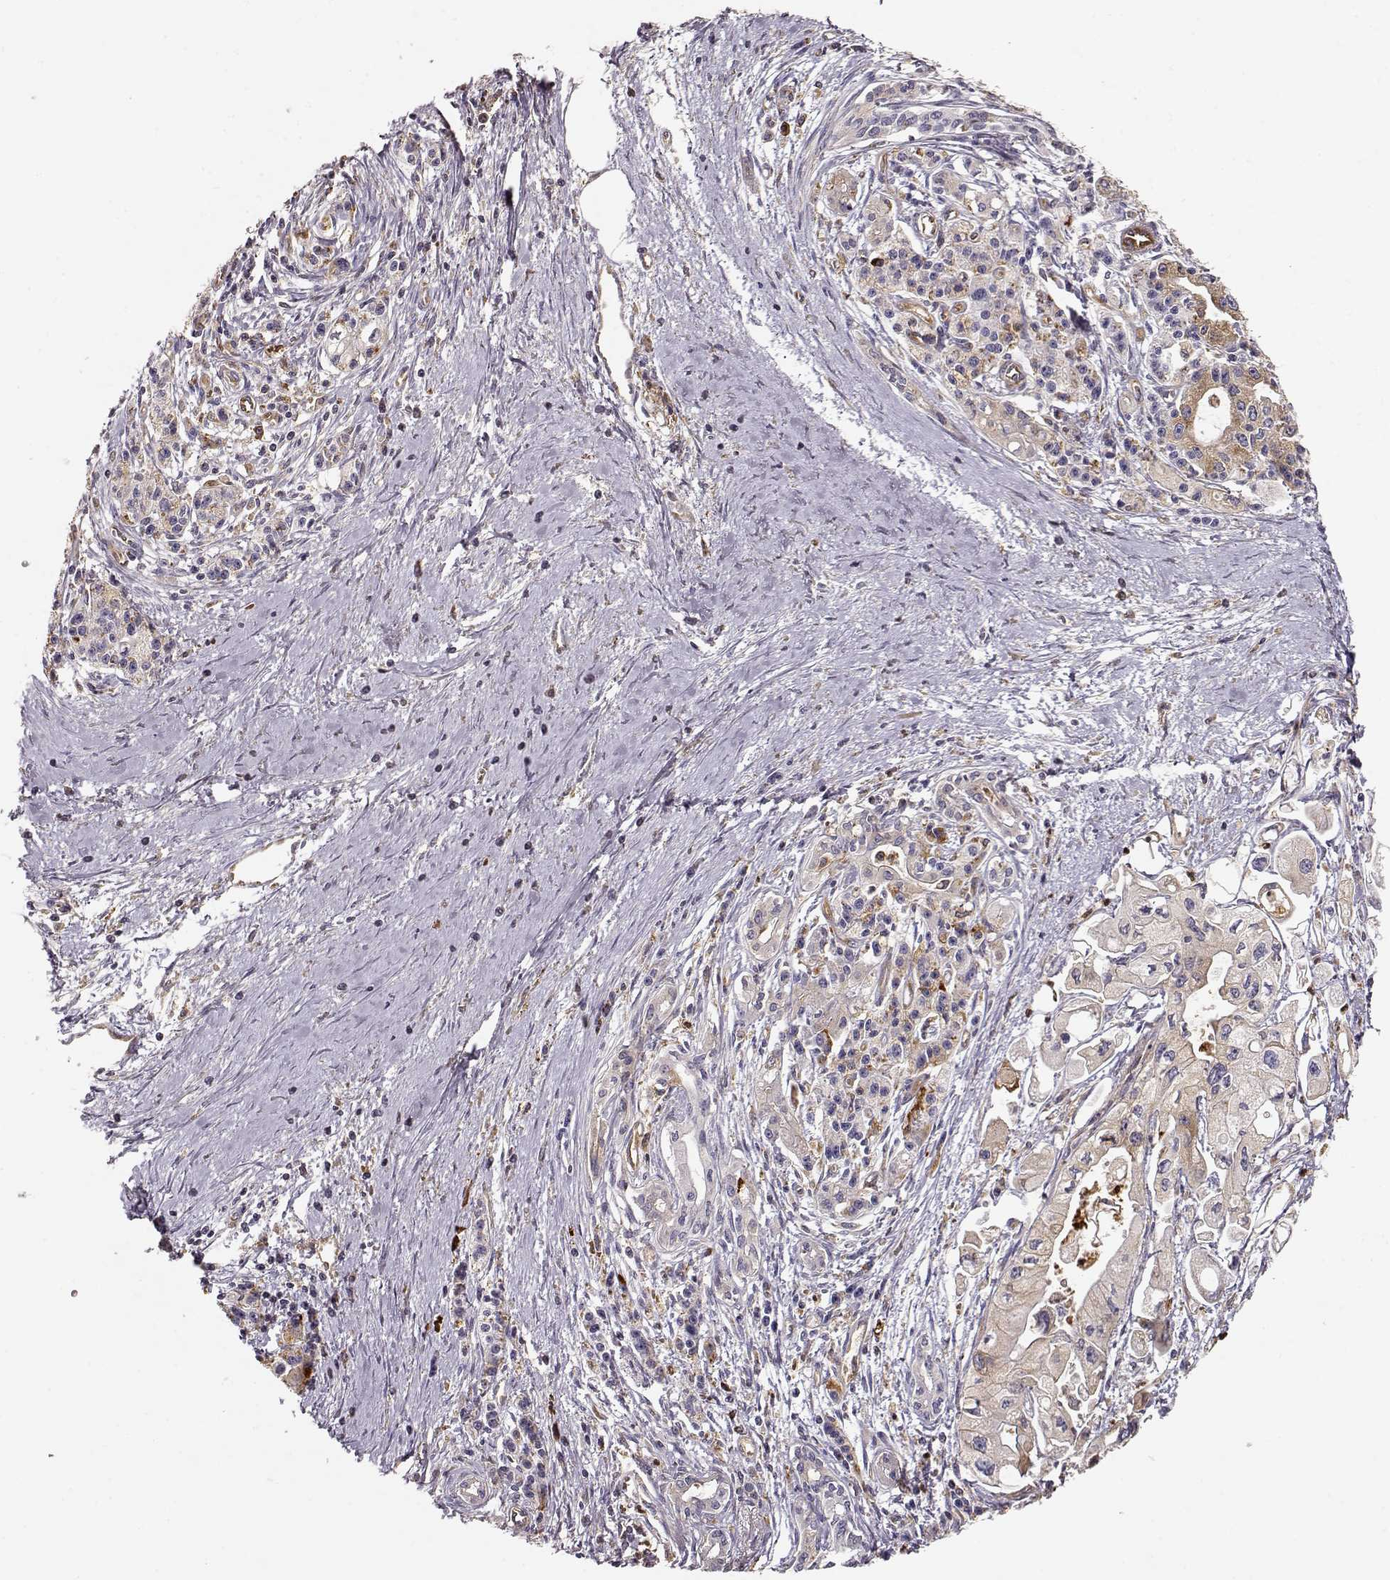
{"staining": {"intensity": "weak", "quantity": ">75%", "location": "cytoplasmic/membranous"}, "tissue": "pancreatic cancer", "cell_type": "Tumor cells", "image_type": "cancer", "snomed": [{"axis": "morphology", "description": "Adenocarcinoma, NOS"}, {"axis": "topography", "description": "Pancreas"}], "caption": "An immunohistochemistry (IHC) image of tumor tissue is shown. Protein staining in brown shows weak cytoplasmic/membranous positivity in pancreatic cancer (adenocarcinoma) within tumor cells.", "gene": "ARHGEF2", "patient": {"sex": "male", "age": 70}}